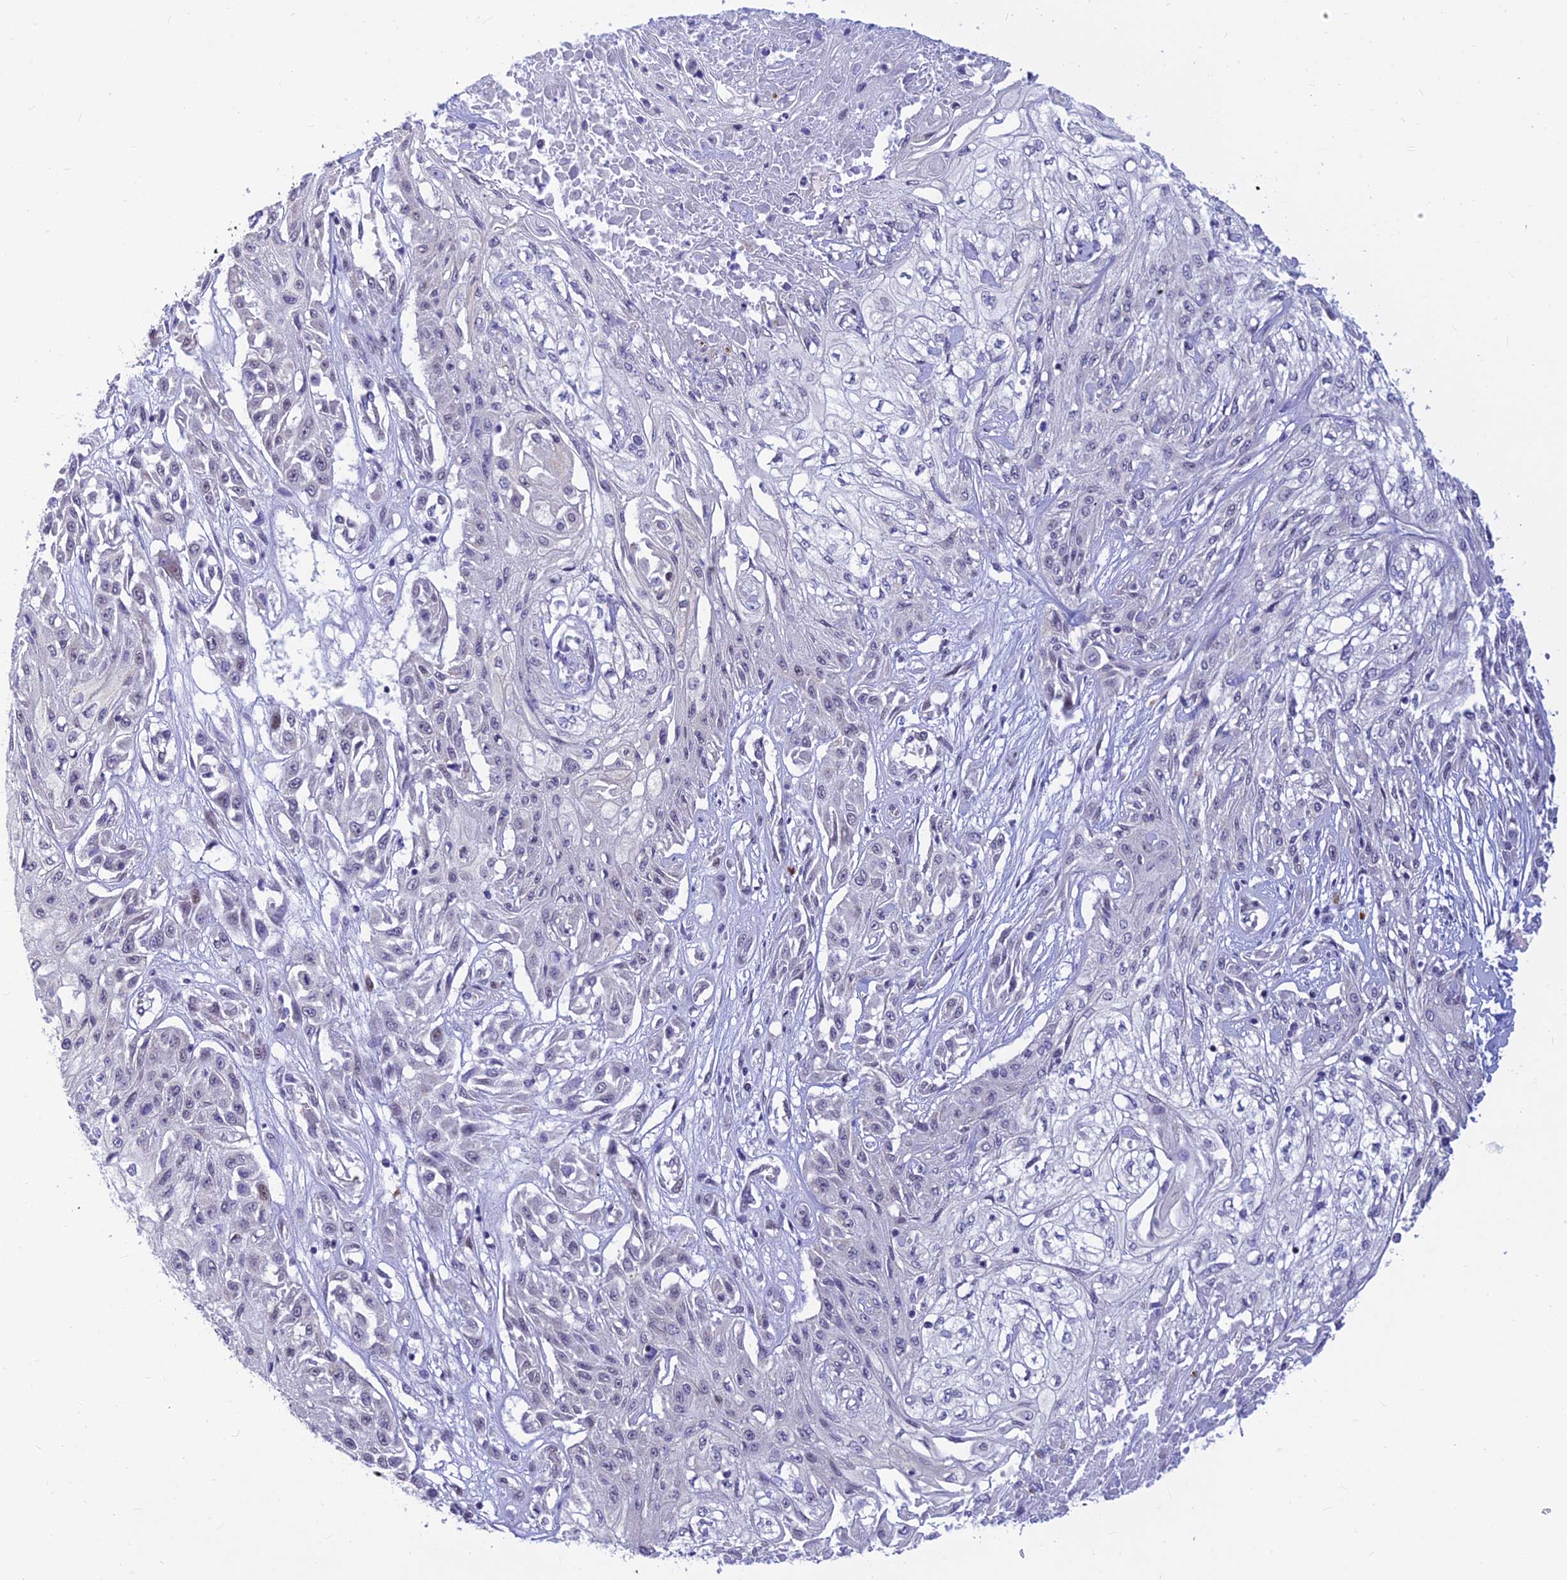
{"staining": {"intensity": "negative", "quantity": "none", "location": "none"}, "tissue": "skin cancer", "cell_type": "Tumor cells", "image_type": "cancer", "snomed": [{"axis": "morphology", "description": "Squamous cell carcinoma, NOS"}, {"axis": "morphology", "description": "Squamous cell carcinoma, metastatic, NOS"}, {"axis": "topography", "description": "Skin"}, {"axis": "topography", "description": "Lymph node"}], "caption": "The IHC histopathology image has no significant expression in tumor cells of skin squamous cell carcinoma tissue.", "gene": "INKA1", "patient": {"sex": "male", "age": 75}}